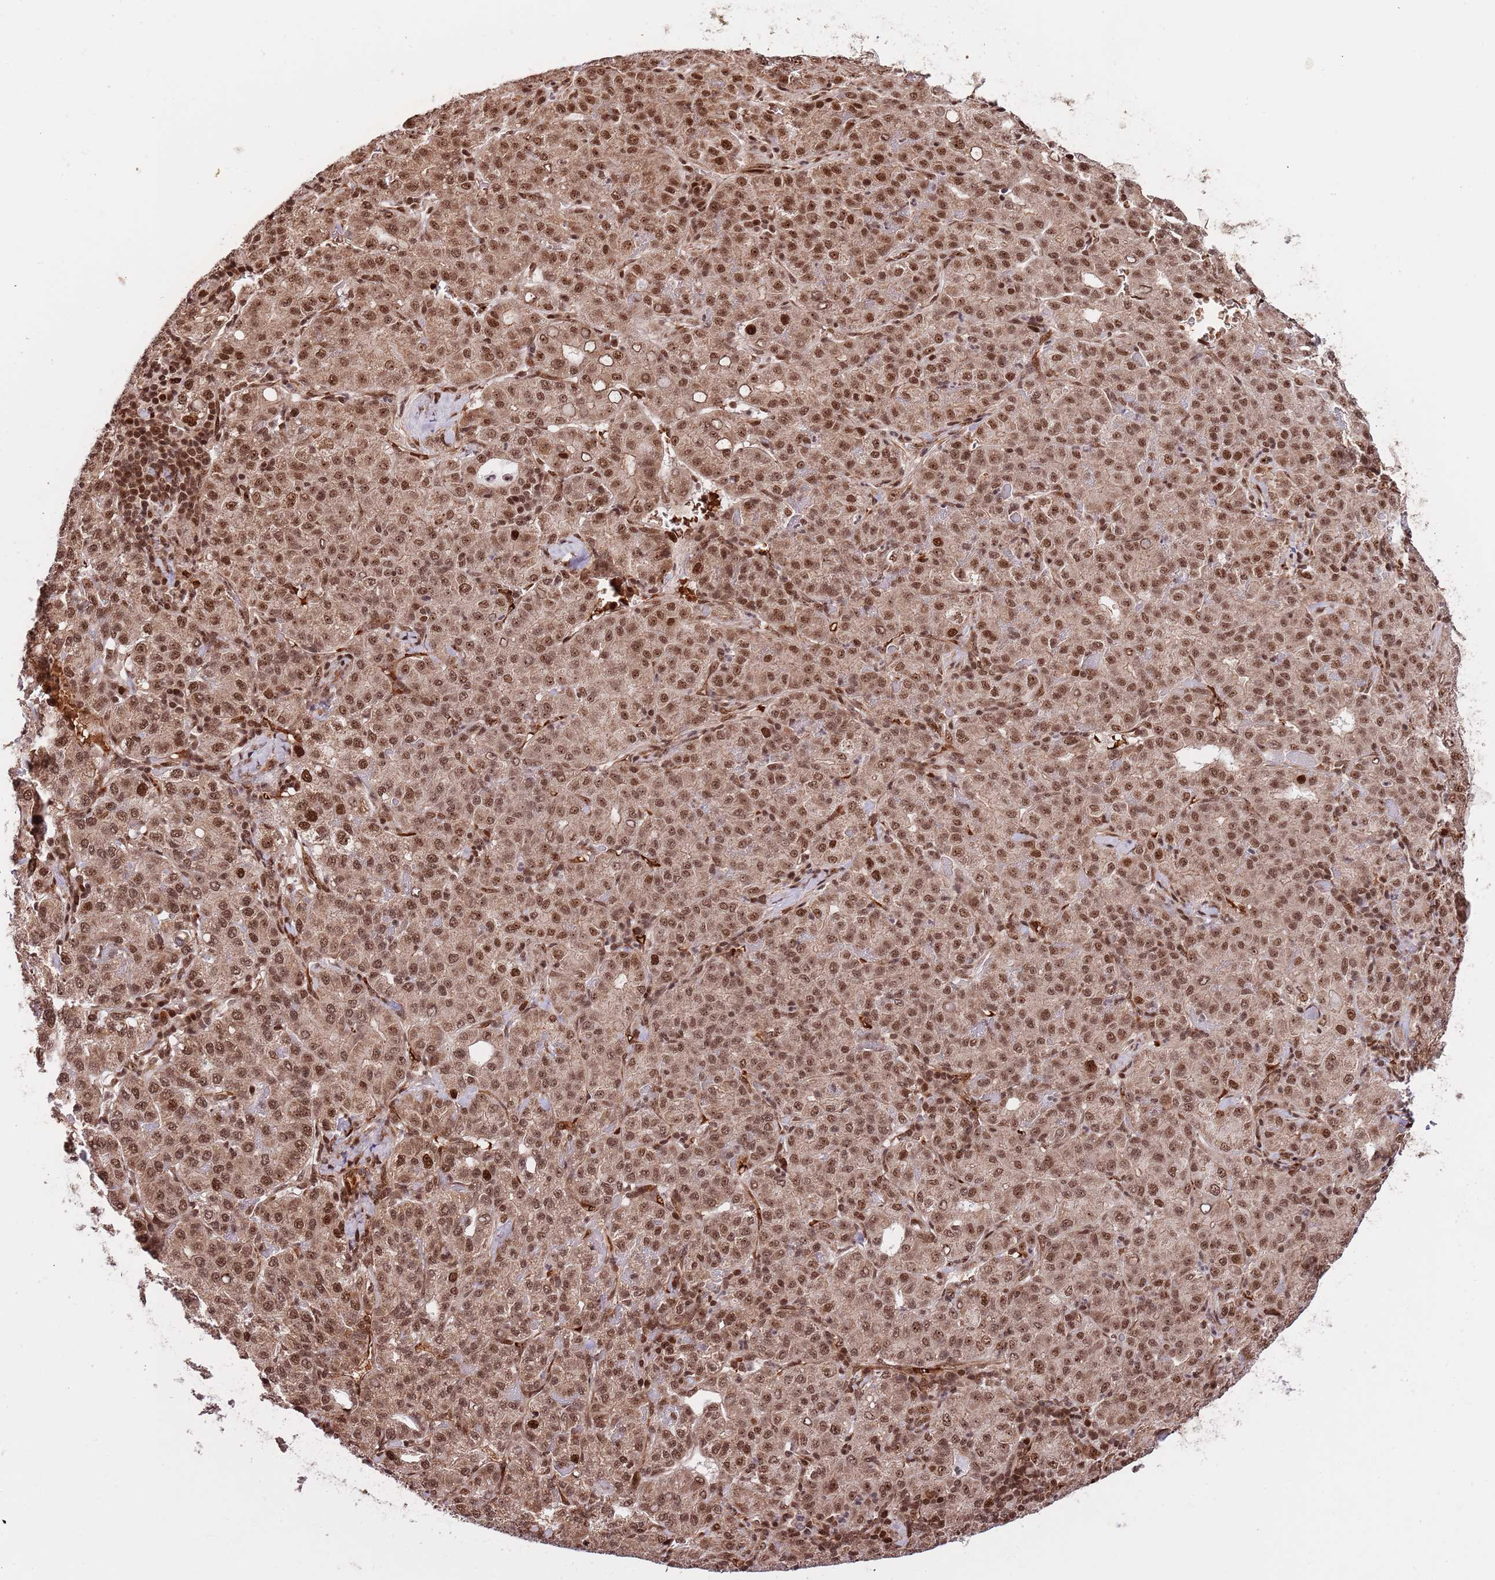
{"staining": {"intensity": "moderate", "quantity": ">75%", "location": "cytoplasmic/membranous,nuclear"}, "tissue": "liver cancer", "cell_type": "Tumor cells", "image_type": "cancer", "snomed": [{"axis": "morphology", "description": "Carcinoma, Hepatocellular, NOS"}, {"axis": "topography", "description": "Liver"}], "caption": "Human liver cancer stained for a protein (brown) demonstrates moderate cytoplasmic/membranous and nuclear positive expression in approximately >75% of tumor cells.", "gene": "RIF1", "patient": {"sex": "male", "age": 65}}